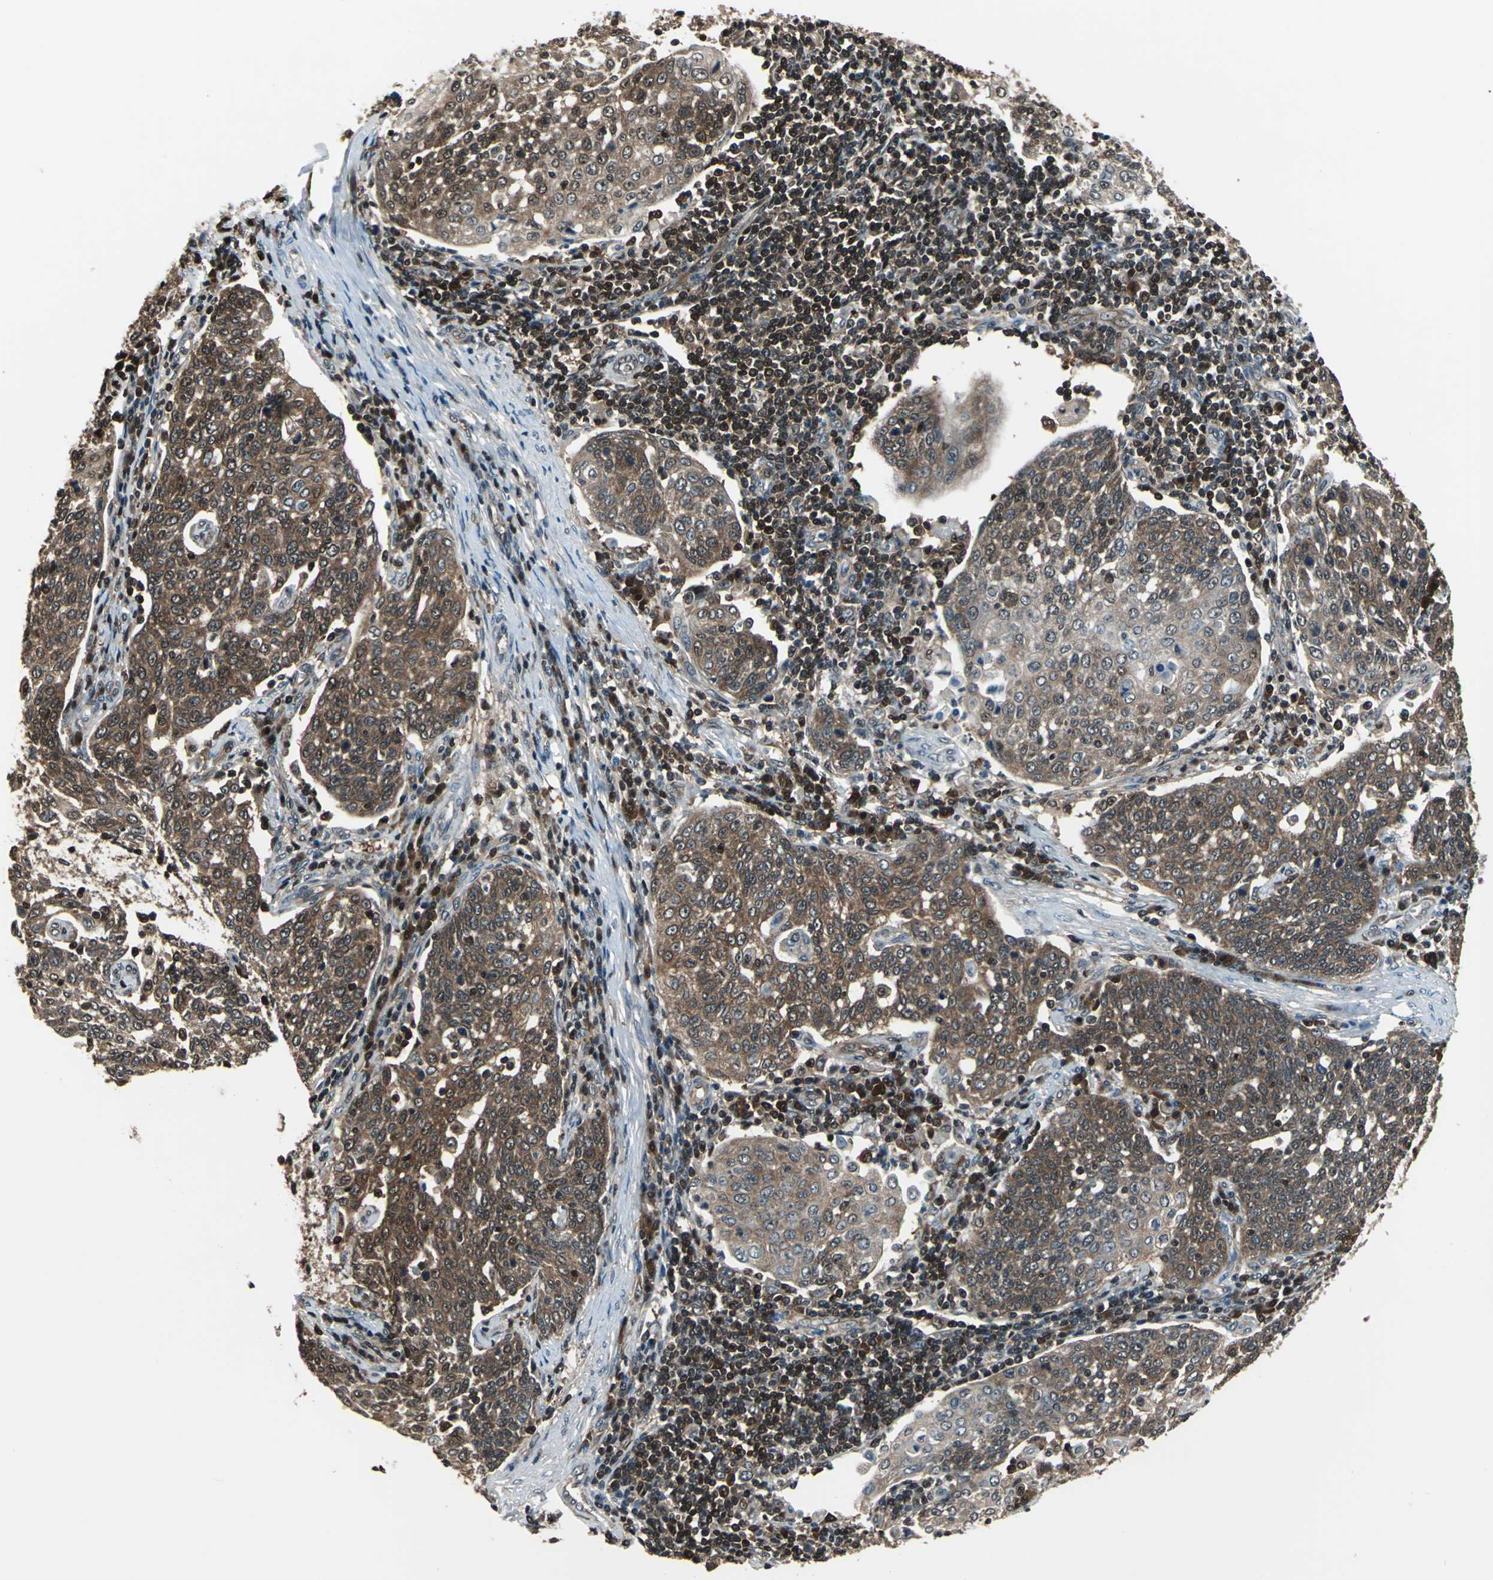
{"staining": {"intensity": "strong", "quantity": ">75%", "location": "cytoplasmic/membranous,nuclear"}, "tissue": "cervical cancer", "cell_type": "Tumor cells", "image_type": "cancer", "snomed": [{"axis": "morphology", "description": "Squamous cell carcinoma, NOS"}, {"axis": "topography", "description": "Cervix"}], "caption": "Brown immunohistochemical staining in cervical squamous cell carcinoma demonstrates strong cytoplasmic/membranous and nuclear positivity in approximately >75% of tumor cells.", "gene": "PSME1", "patient": {"sex": "female", "age": 34}}